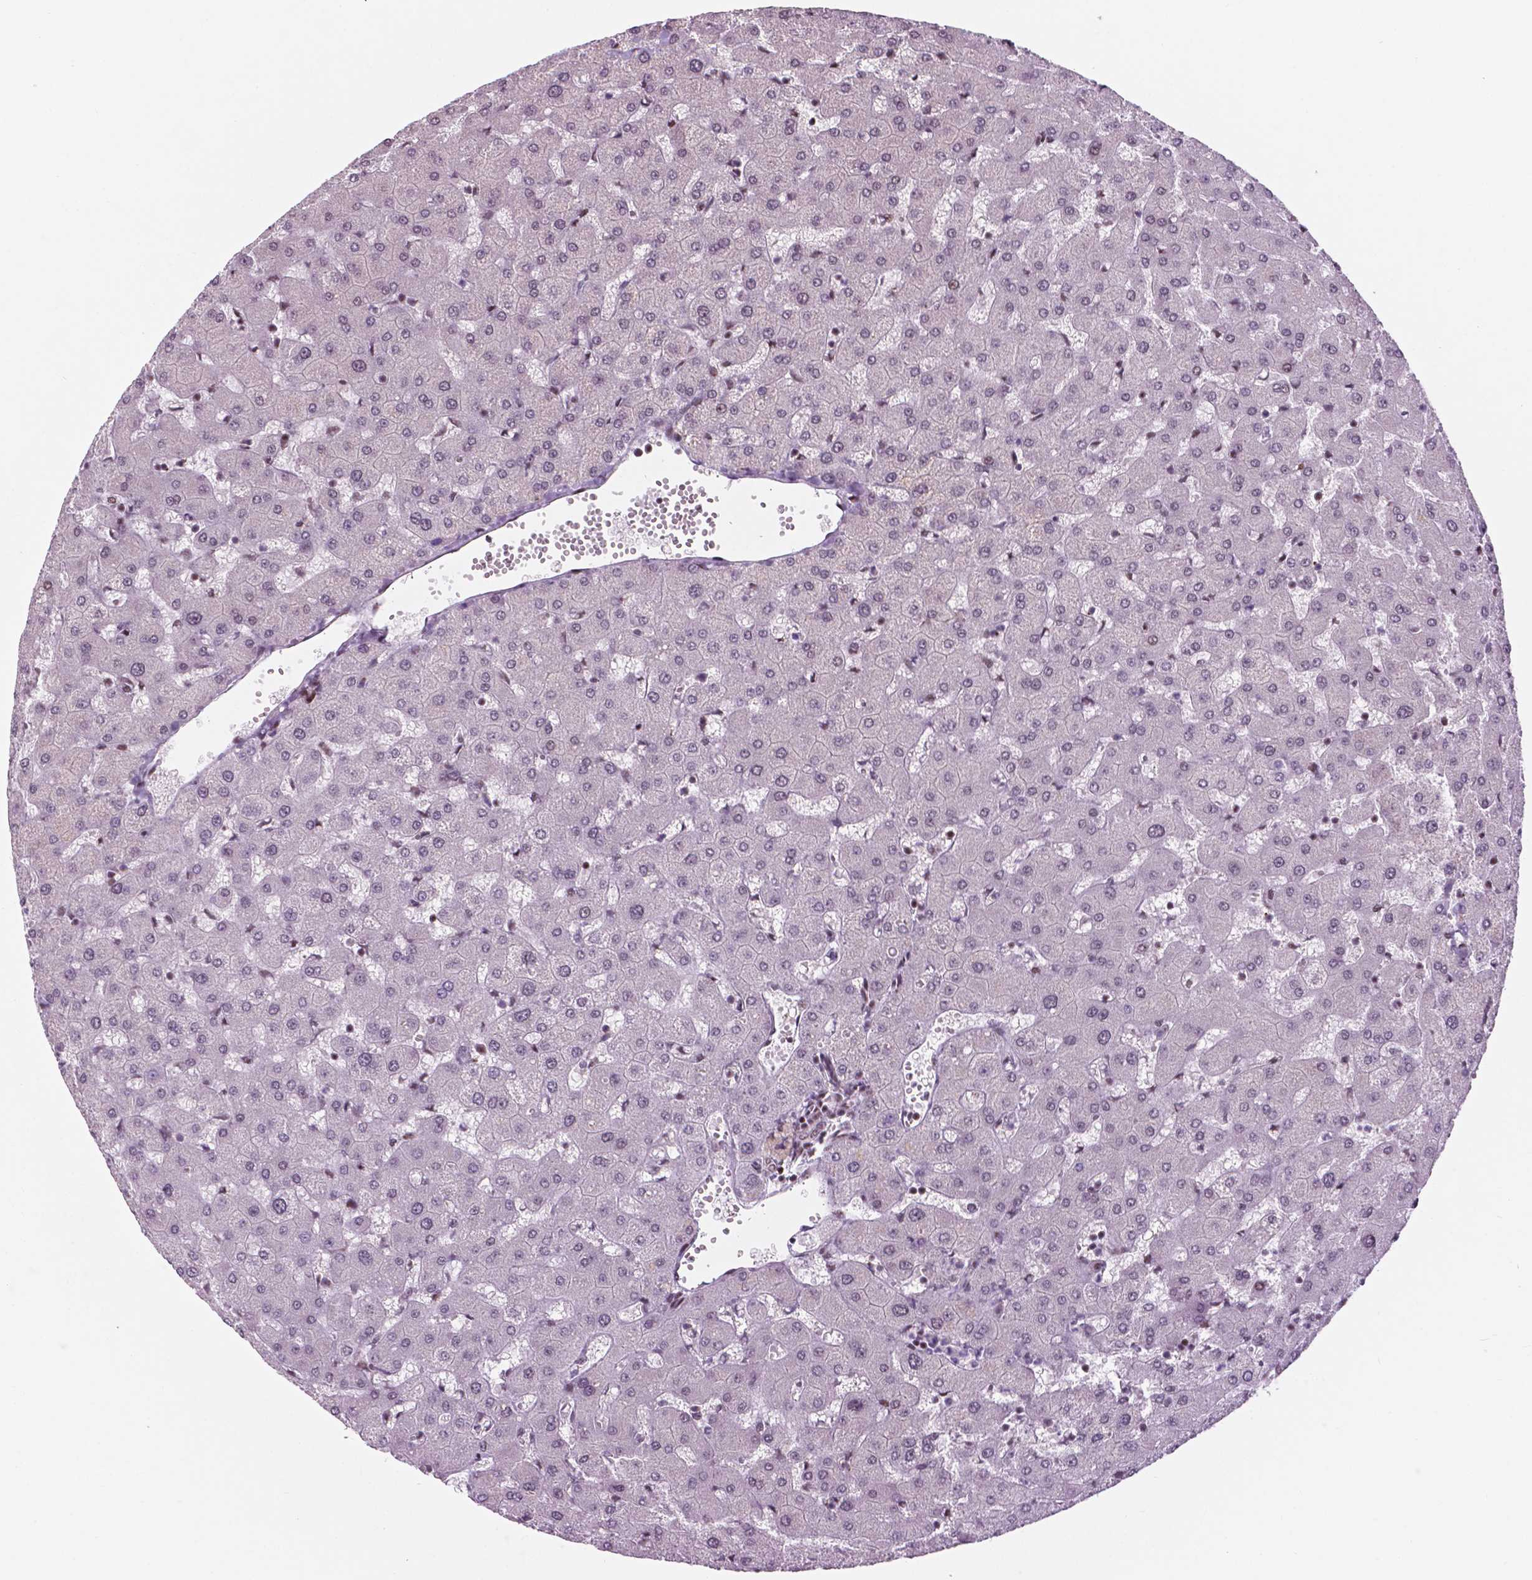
{"staining": {"intensity": "weak", "quantity": "25%-75%", "location": "nuclear"}, "tissue": "liver", "cell_type": "Cholangiocytes", "image_type": "normal", "snomed": [{"axis": "morphology", "description": "Normal tissue, NOS"}, {"axis": "topography", "description": "Liver"}], "caption": "IHC histopathology image of unremarkable liver: human liver stained using IHC shows low levels of weak protein expression localized specifically in the nuclear of cholangiocytes, appearing as a nuclear brown color.", "gene": "PER2", "patient": {"sex": "female", "age": 63}}